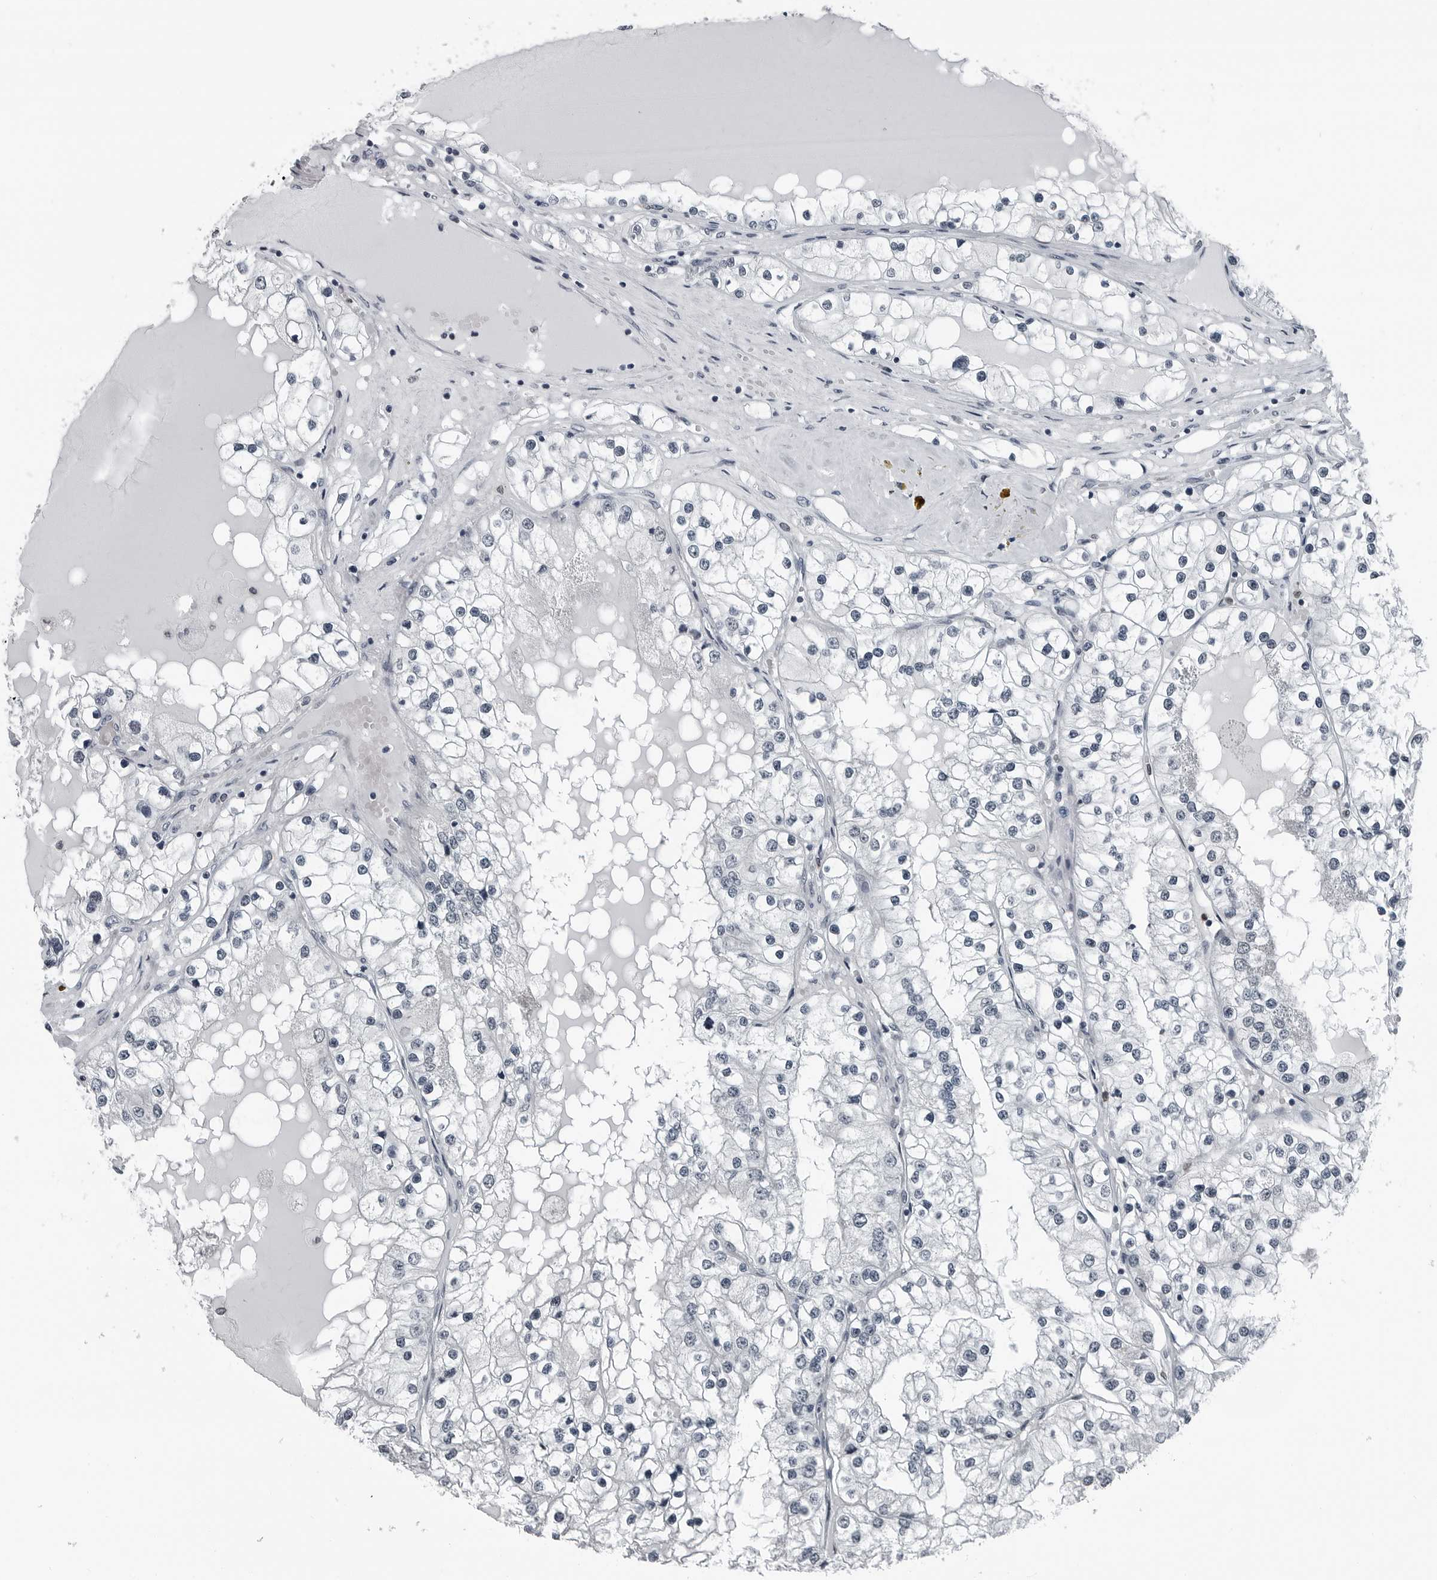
{"staining": {"intensity": "negative", "quantity": "none", "location": "none"}, "tissue": "renal cancer", "cell_type": "Tumor cells", "image_type": "cancer", "snomed": [{"axis": "morphology", "description": "Adenocarcinoma, NOS"}, {"axis": "topography", "description": "Kidney"}], "caption": "Image shows no protein expression in tumor cells of adenocarcinoma (renal) tissue.", "gene": "AKR1A1", "patient": {"sex": "male", "age": 68}}